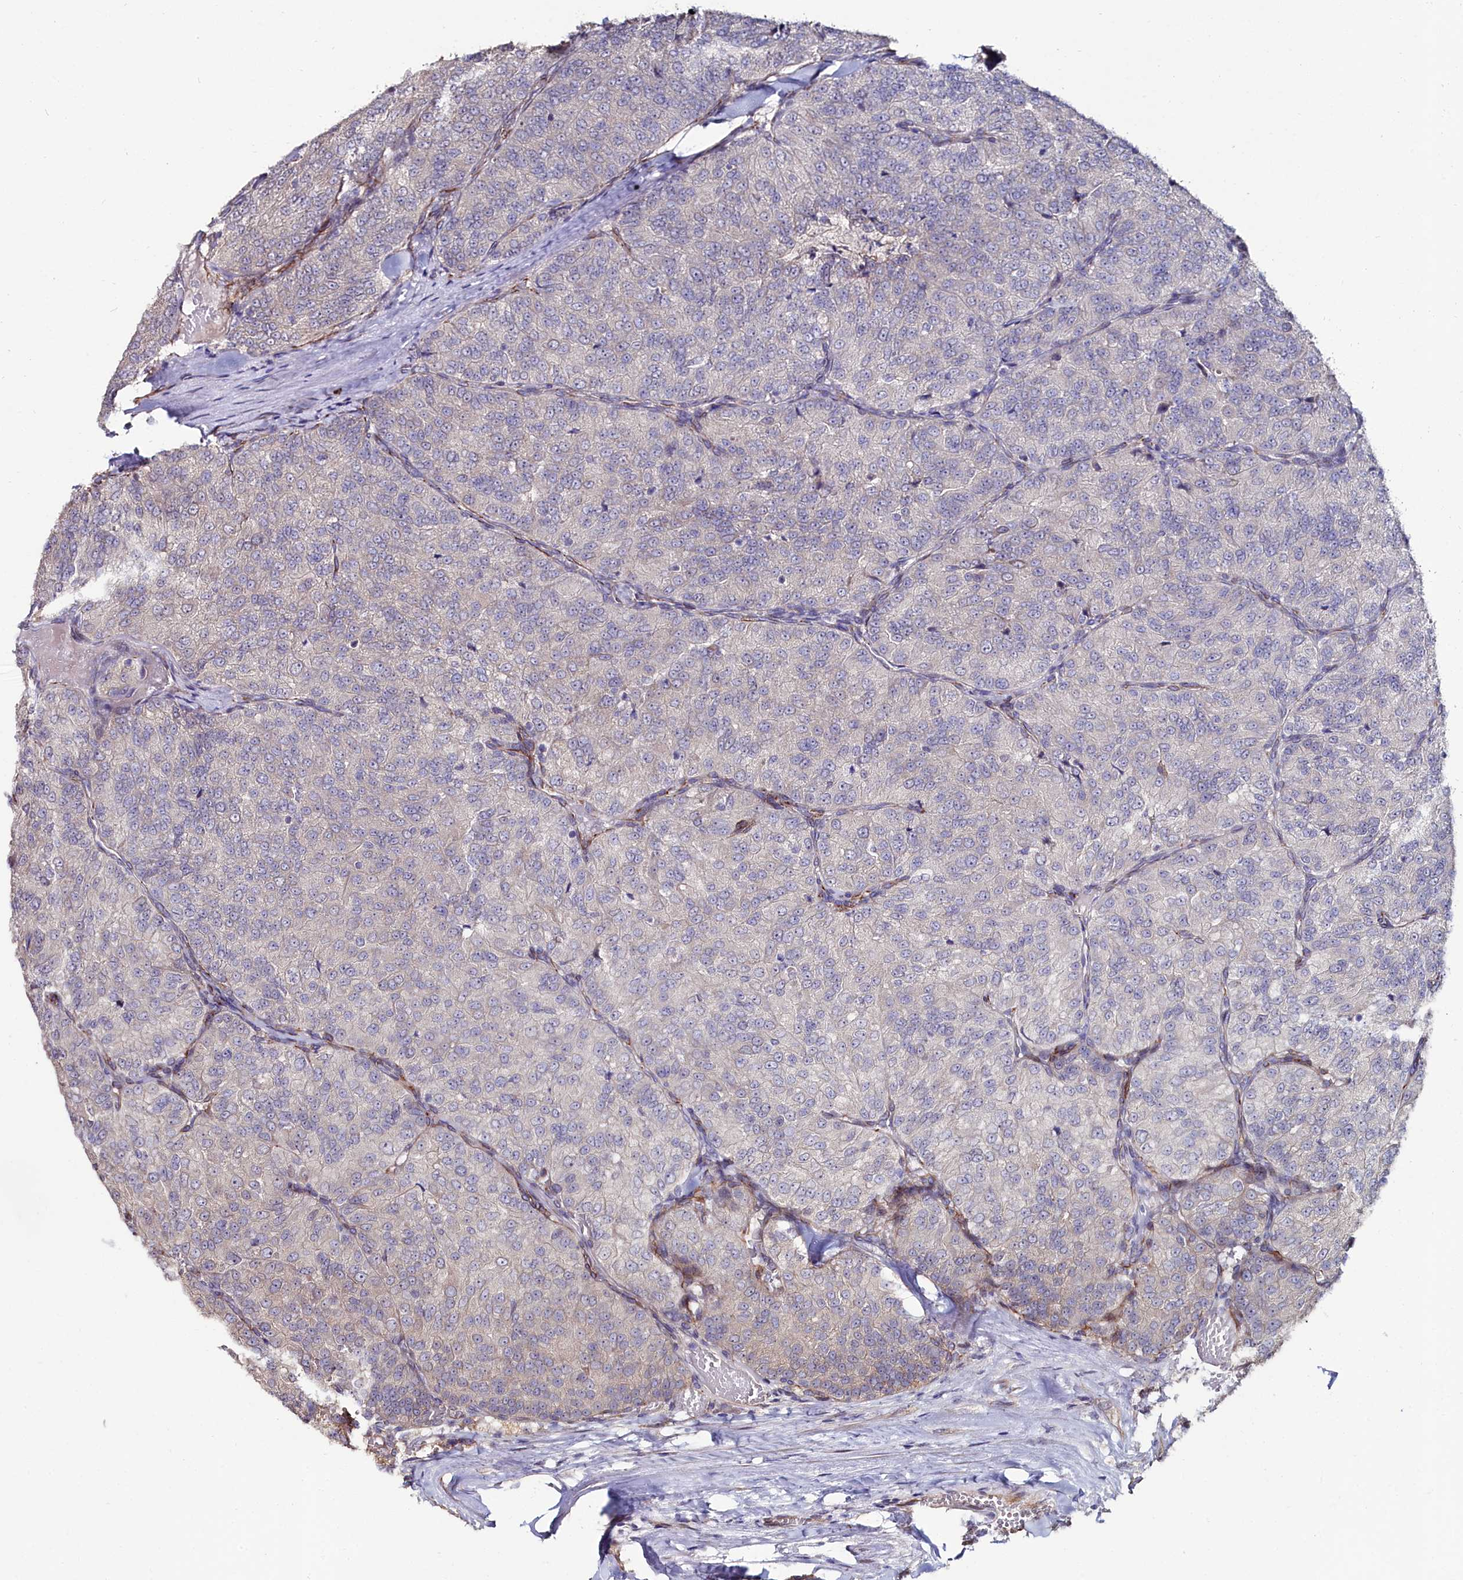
{"staining": {"intensity": "negative", "quantity": "none", "location": "none"}, "tissue": "renal cancer", "cell_type": "Tumor cells", "image_type": "cancer", "snomed": [{"axis": "morphology", "description": "Adenocarcinoma, NOS"}, {"axis": "topography", "description": "Kidney"}], "caption": "Tumor cells are negative for brown protein staining in renal cancer (adenocarcinoma). (DAB (3,3'-diaminobenzidine) IHC, high magnification).", "gene": "C4orf19", "patient": {"sex": "female", "age": 63}}